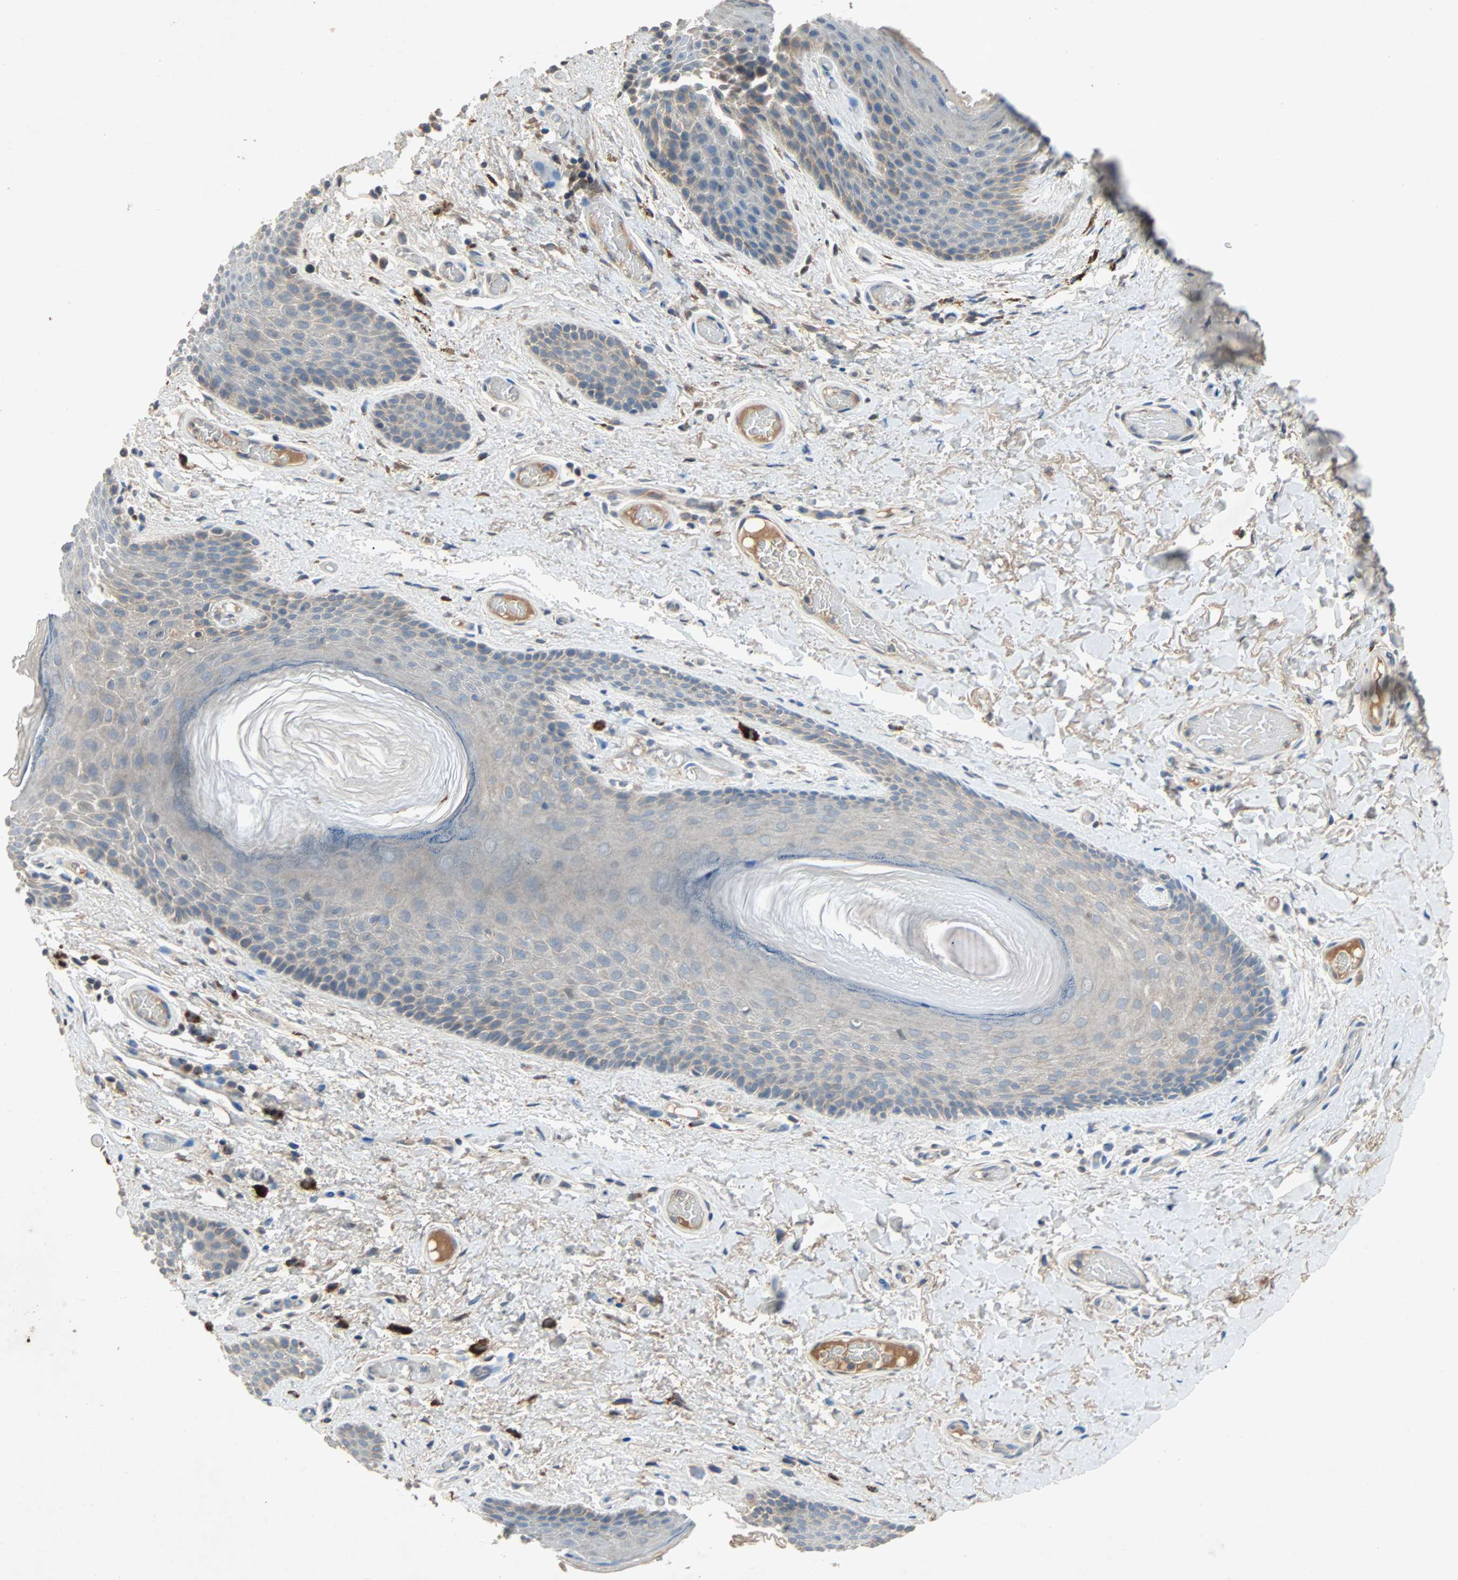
{"staining": {"intensity": "weak", "quantity": "25%-75%", "location": "cytoplasmic/membranous"}, "tissue": "skin", "cell_type": "Epidermal cells", "image_type": "normal", "snomed": [{"axis": "morphology", "description": "Normal tissue, NOS"}, {"axis": "topography", "description": "Anal"}], "caption": "Epidermal cells display low levels of weak cytoplasmic/membranous expression in approximately 25%-75% of cells in unremarkable human skin. The protein of interest is shown in brown color, while the nuclei are stained blue.", "gene": "XYLT1", "patient": {"sex": "male", "age": 74}}